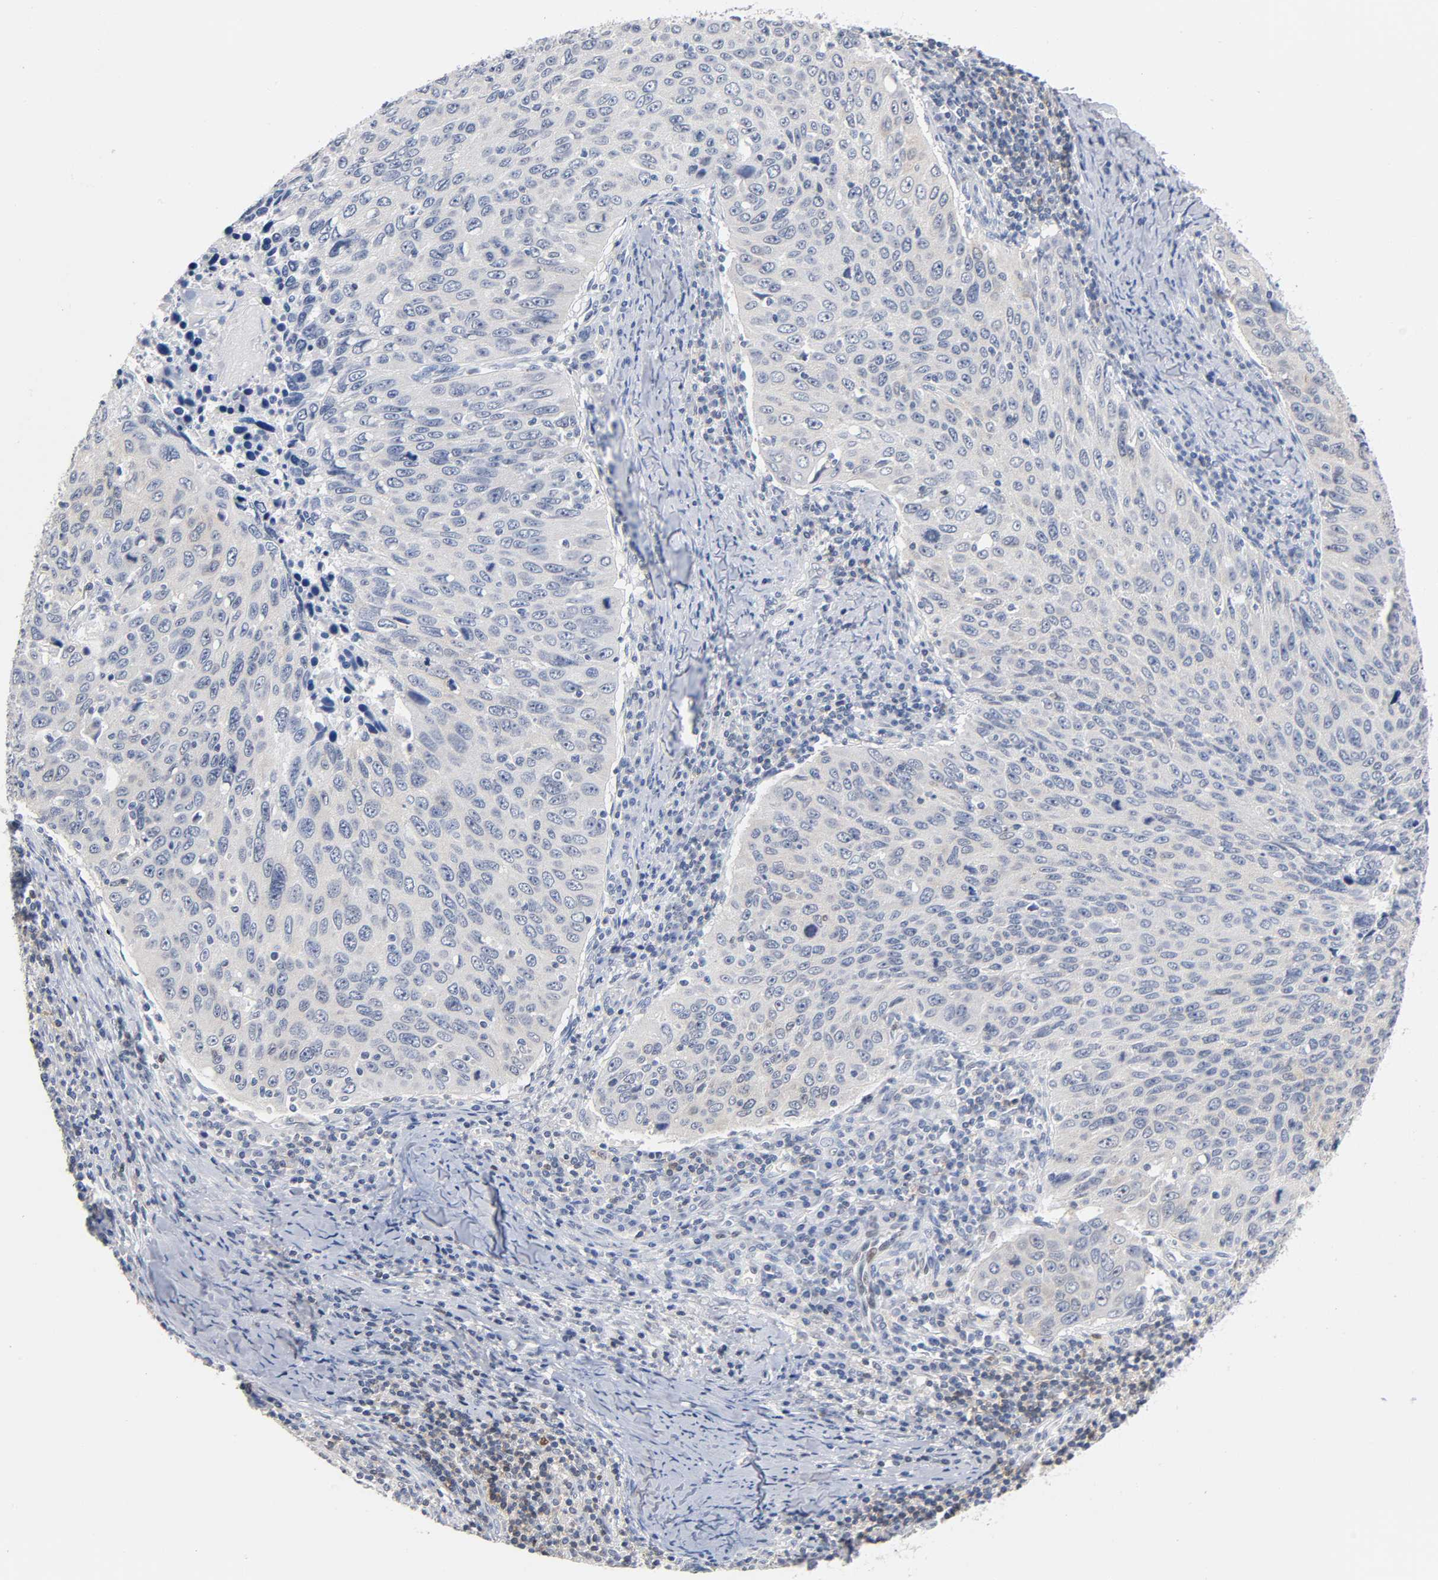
{"staining": {"intensity": "negative", "quantity": "none", "location": "none"}, "tissue": "cervical cancer", "cell_type": "Tumor cells", "image_type": "cancer", "snomed": [{"axis": "morphology", "description": "Squamous cell carcinoma, NOS"}, {"axis": "topography", "description": "Cervix"}], "caption": "This is a photomicrograph of immunohistochemistry (IHC) staining of cervical cancer (squamous cell carcinoma), which shows no staining in tumor cells.", "gene": "NFATC1", "patient": {"sex": "female", "age": 53}}